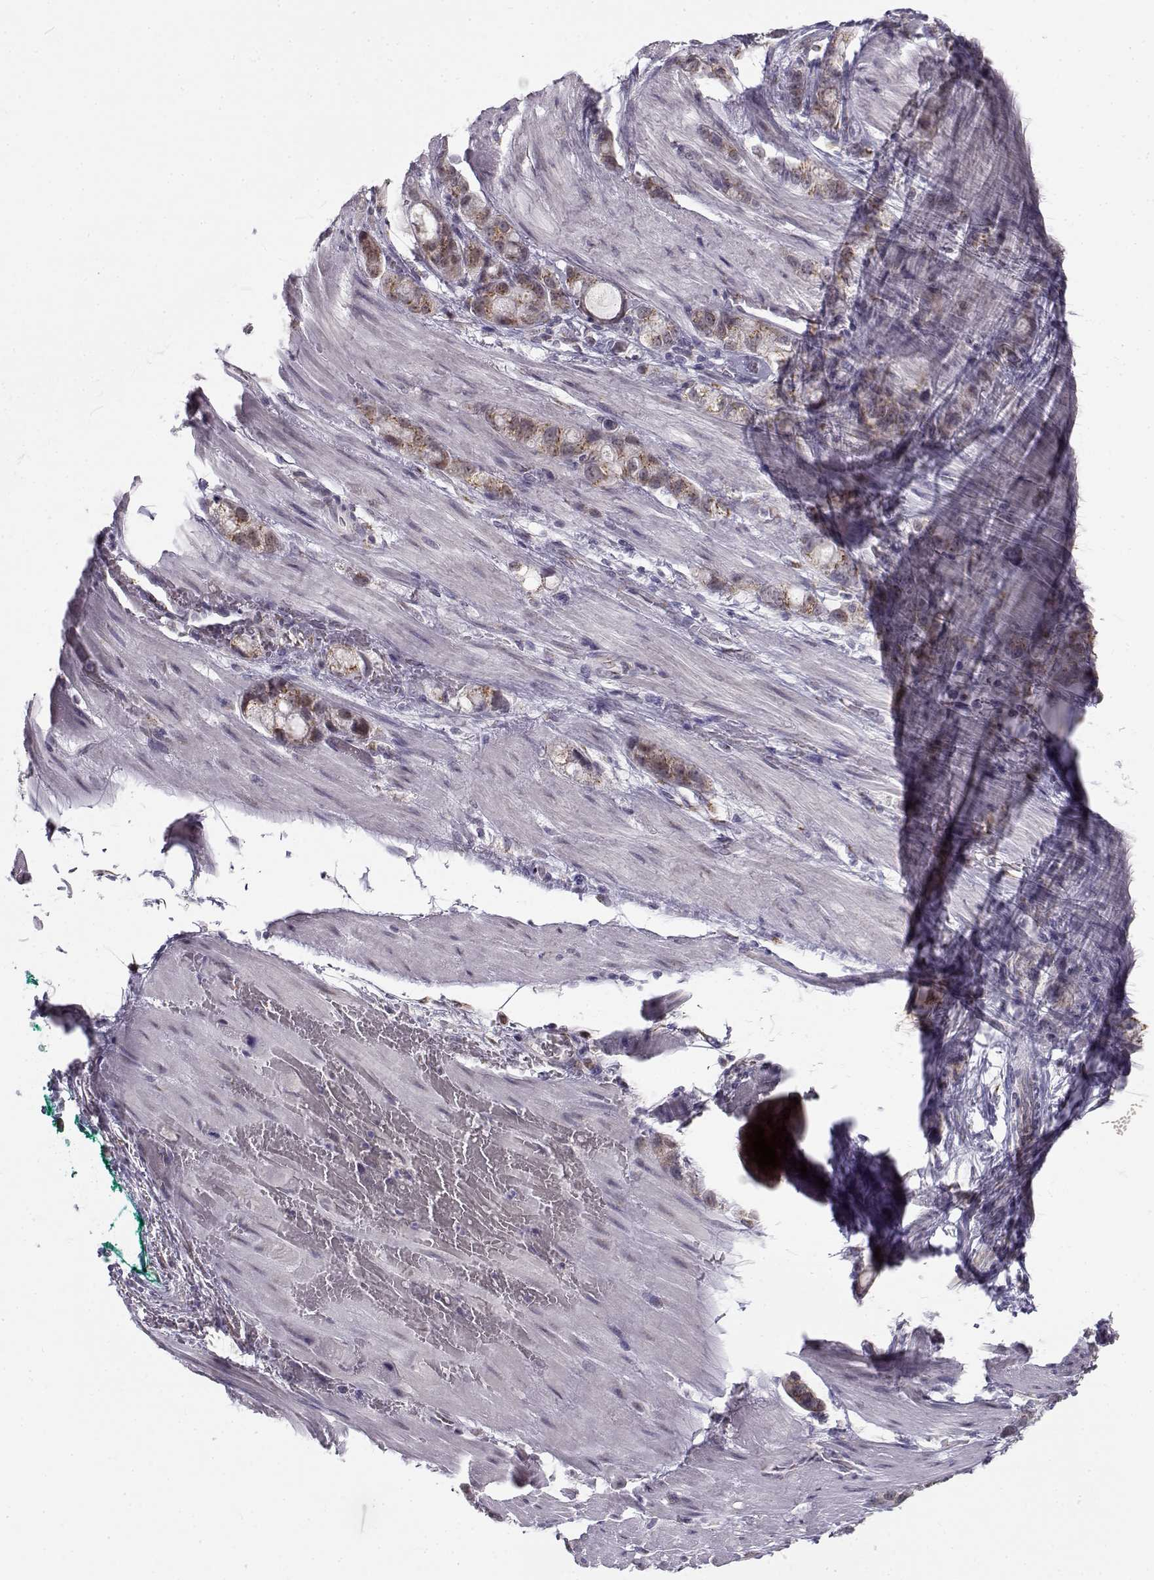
{"staining": {"intensity": "moderate", "quantity": ">75%", "location": "cytoplasmic/membranous"}, "tissue": "stomach cancer", "cell_type": "Tumor cells", "image_type": "cancer", "snomed": [{"axis": "morphology", "description": "Adenocarcinoma, NOS"}, {"axis": "topography", "description": "Stomach"}], "caption": "A medium amount of moderate cytoplasmic/membranous staining is identified in about >75% of tumor cells in stomach adenocarcinoma tissue. The protein is shown in brown color, while the nuclei are stained blue.", "gene": "SLC4A5", "patient": {"sex": "male", "age": 63}}